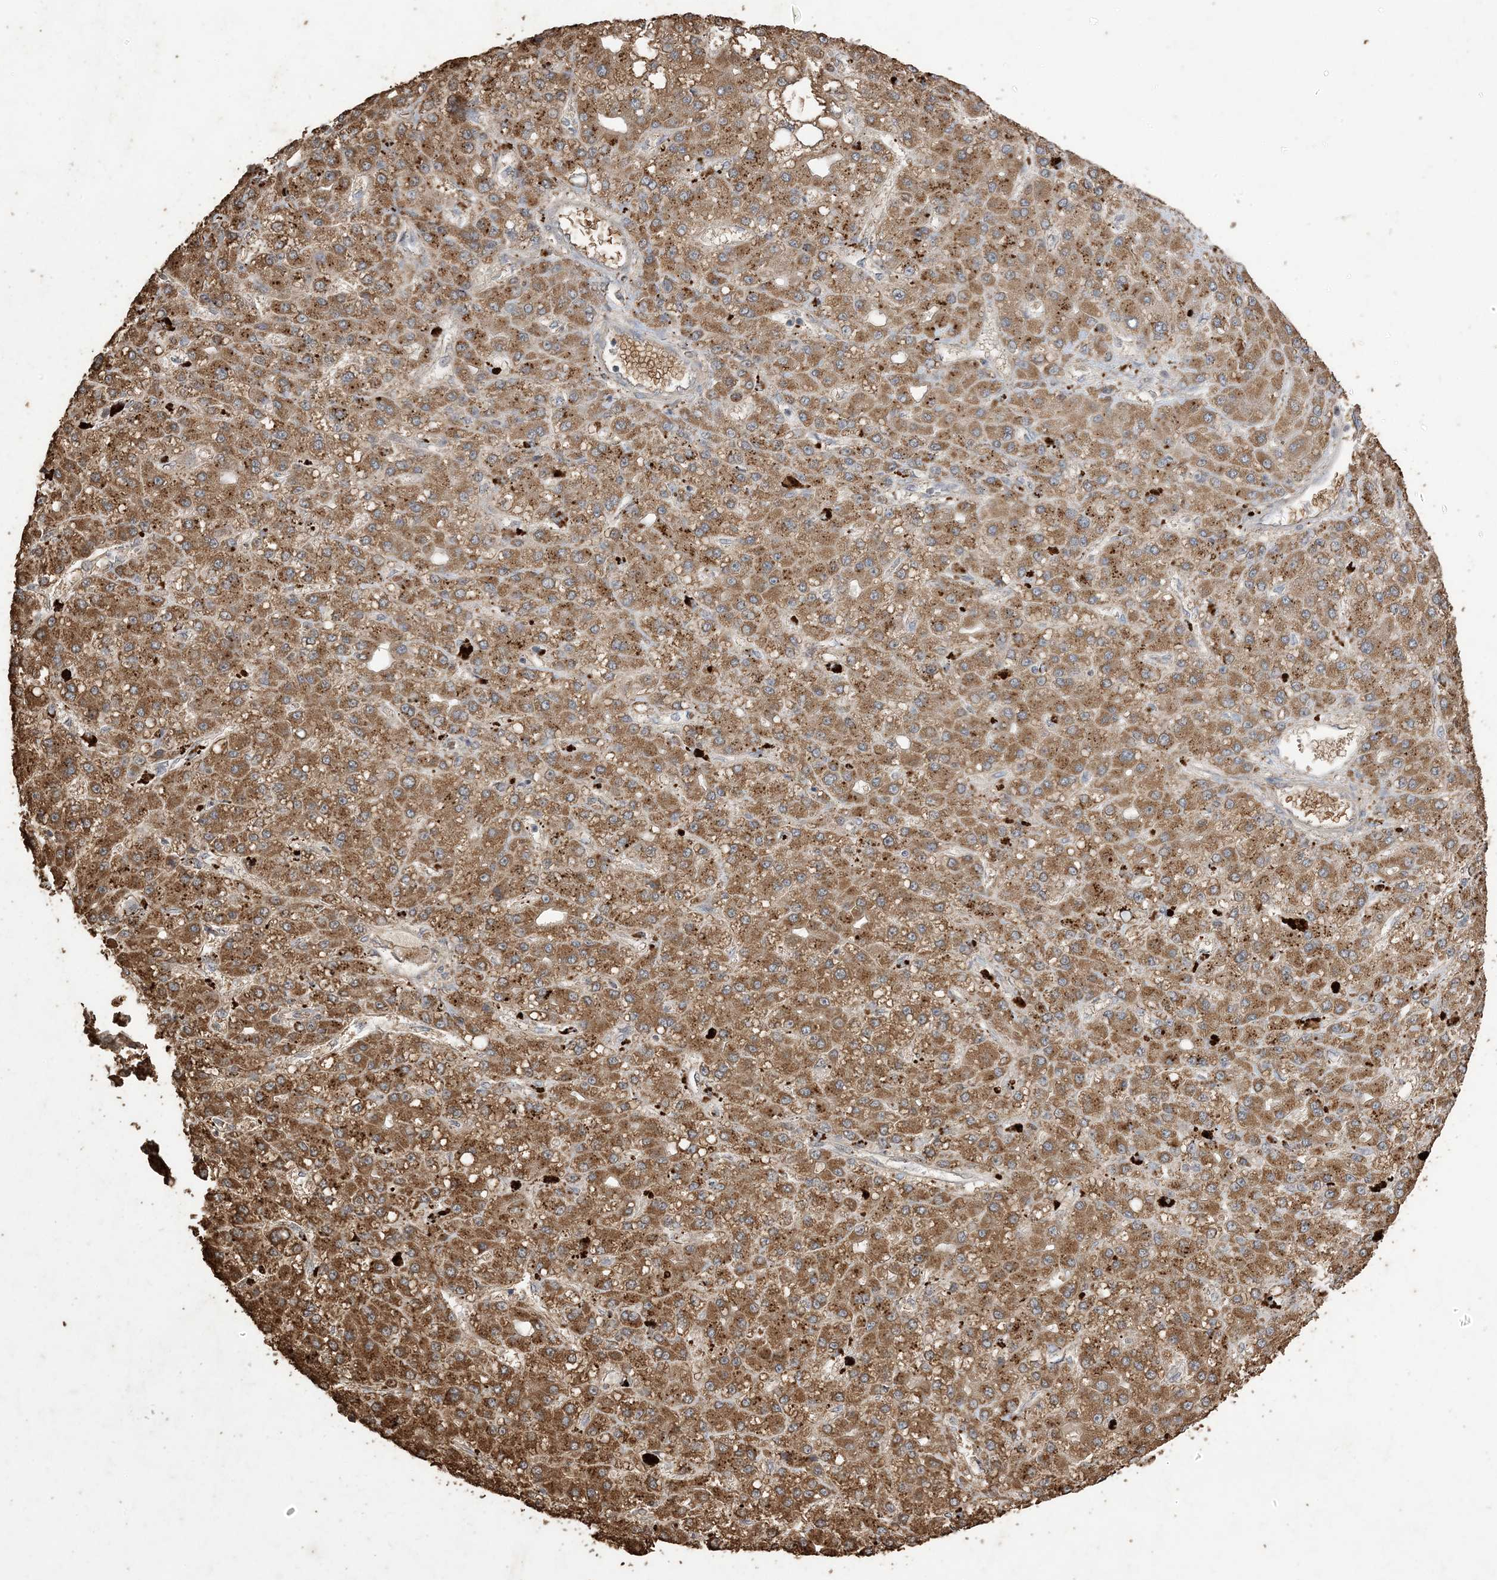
{"staining": {"intensity": "moderate", "quantity": ">75%", "location": "cytoplasmic/membranous"}, "tissue": "liver cancer", "cell_type": "Tumor cells", "image_type": "cancer", "snomed": [{"axis": "morphology", "description": "Carcinoma, Hepatocellular, NOS"}, {"axis": "topography", "description": "Liver"}], "caption": "Immunohistochemical staining of hepatocellular carcinoma (liver) demonstrates medium levels of moderate cytoplasmic/membranous positivity in approximately >75% of tumor cells.", "gene": "HPS4", "patient": {"sex": "male", "age": 67}}